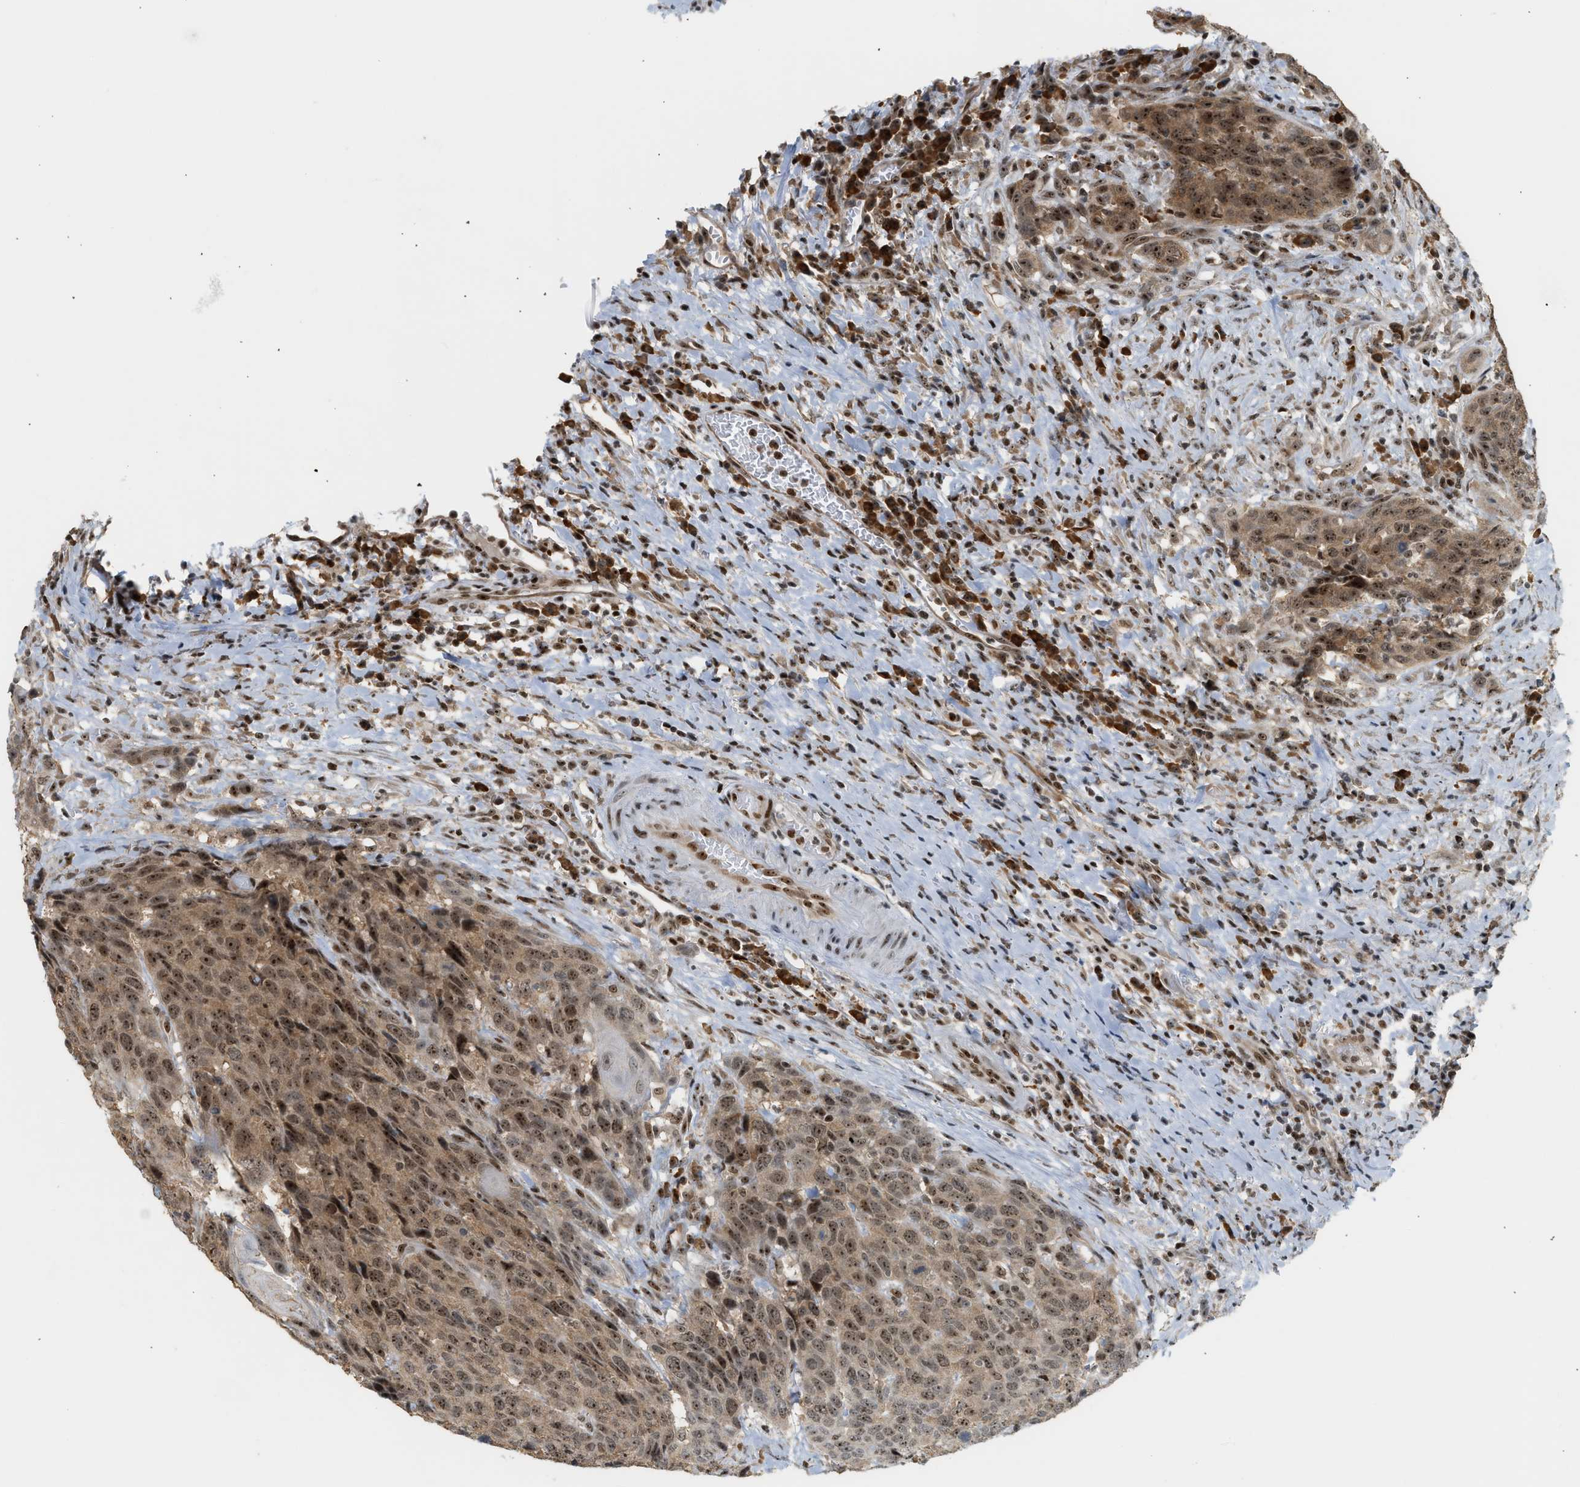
{"staining": {"intensity": "moderate", "quantity": ">75%", "location": "cytoplasmic/membranous,nuclear"}, "tissue": "head and neck cancer", "cell_type": "Tumor cells", "image_type": "cancer", "snomed": [{"axis": "morphology", "description": "Squamous cell carcinoma, NOS"}, {"axis": "topography", "description": "Head-Neck"}], "caption": "Moderate cytoplasmic/membranous and nuclear protein expression is appreciated in approximately >75% of tumor cells in squamous cell carcinoma (head and neck). The staining was performed using DAB, with brown indicating positive protein expression. Nuclei are stained blue with hematoxylin.", "gene": "ZNF22", "patient": {"sex": "male", "age": 66}}